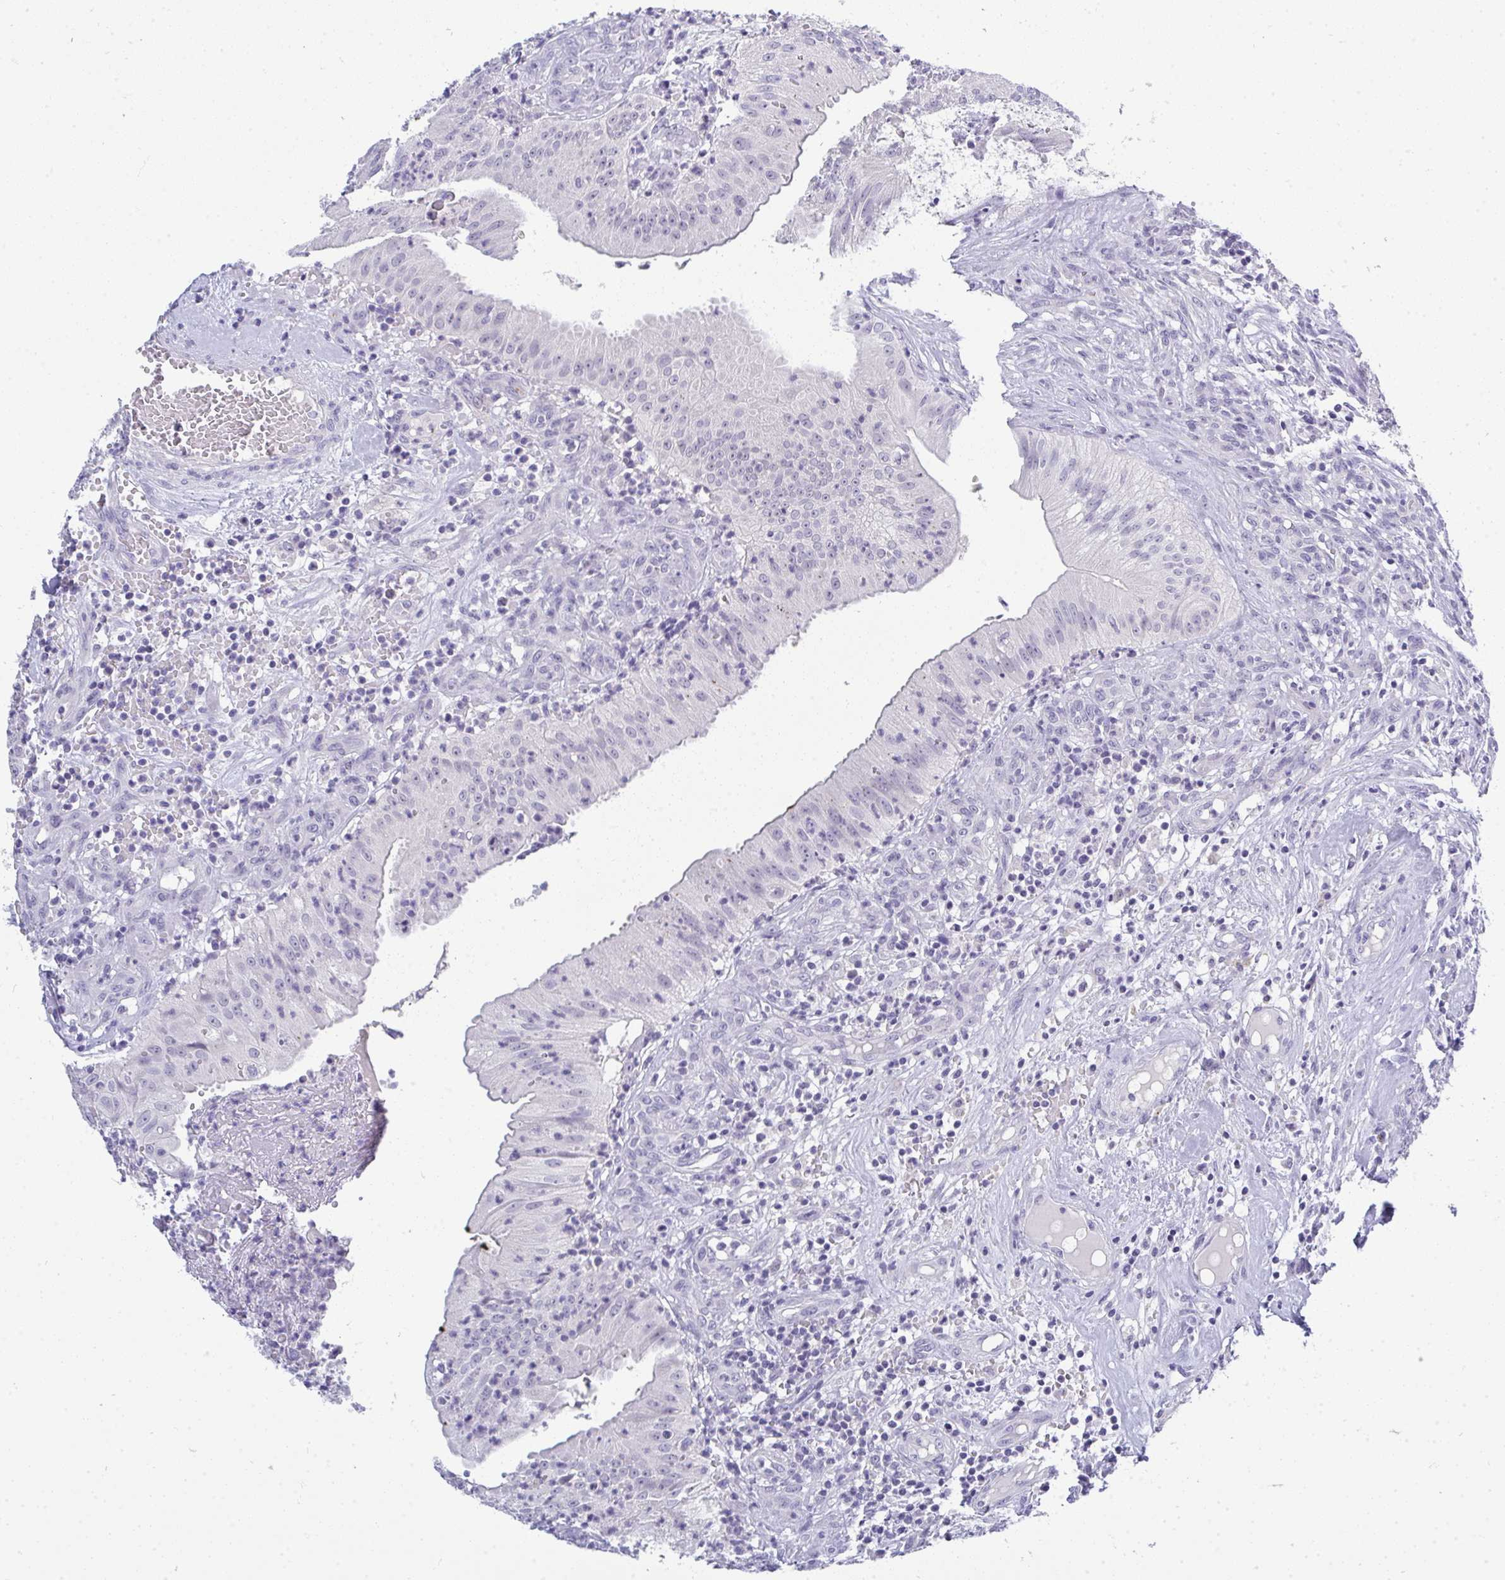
{"staining": {"intensity": "negative", "quantity": "none", "location": "none"}, "tissue": "head and neck cancer", "cell_type": "Tumor cells", "image_type": "cancer", "snomed": [{"axis": "morphology", "description": "Adenocarcinoma, NOS"}, {"axis": "topography", "description": "Head-Neck"}], "caption": "Head and neck cancer (adenocarcinoma) was stained to show a protein in brown. There is no significant expression in tumor cells. (Brightfield microscopy of DAB immunohistochemistry (IHC) at high magnification).", "gene": "TMEM82", "patient": {"sex": "male", "age": 44}}